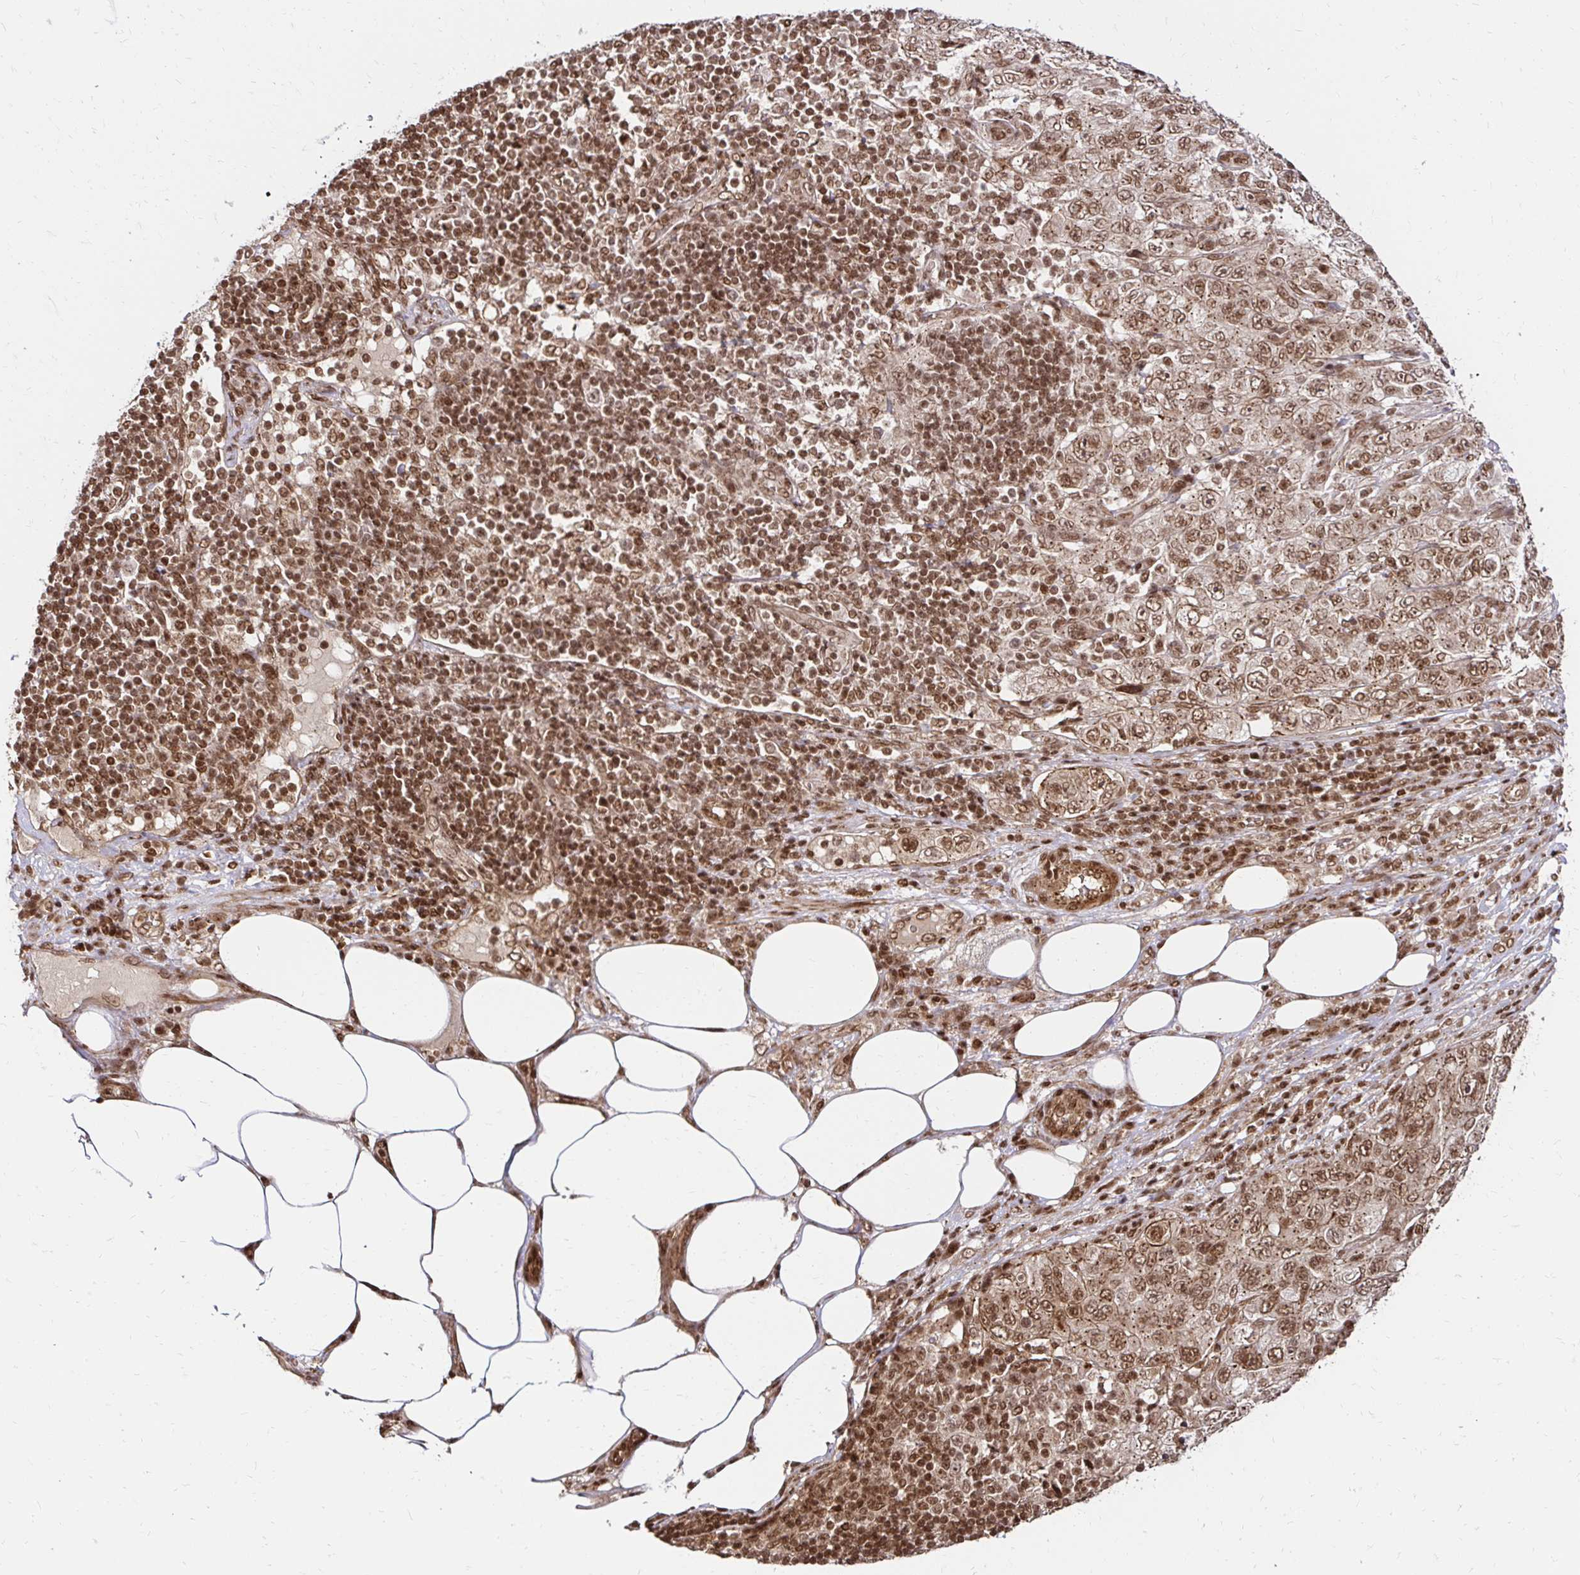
{"staining": {"intensity": "moderate", "quantity": ">75%", "location": "cytoplasmic/membranous,nuclear"}, "tissue": "pancreatic cancer", "cell_type": "Tumor cells", "image_type": "cancer", "snomed": [{"axis": "morphology", "description": "Adenocarcinoma, NOS"}, {"axis": "topography", "description": "Pancreas"}], "caption": "Moderate cytoplasmic/membranous and nuclear positivity is identified in approximately >75% of tumor cells in adenocarcinoma (pancreatic). (DAB IHC, brown staining for protein, blue staining for nuclei).", "gene": "GLYR1", "patient": {"sex": "male", "age": 68}}